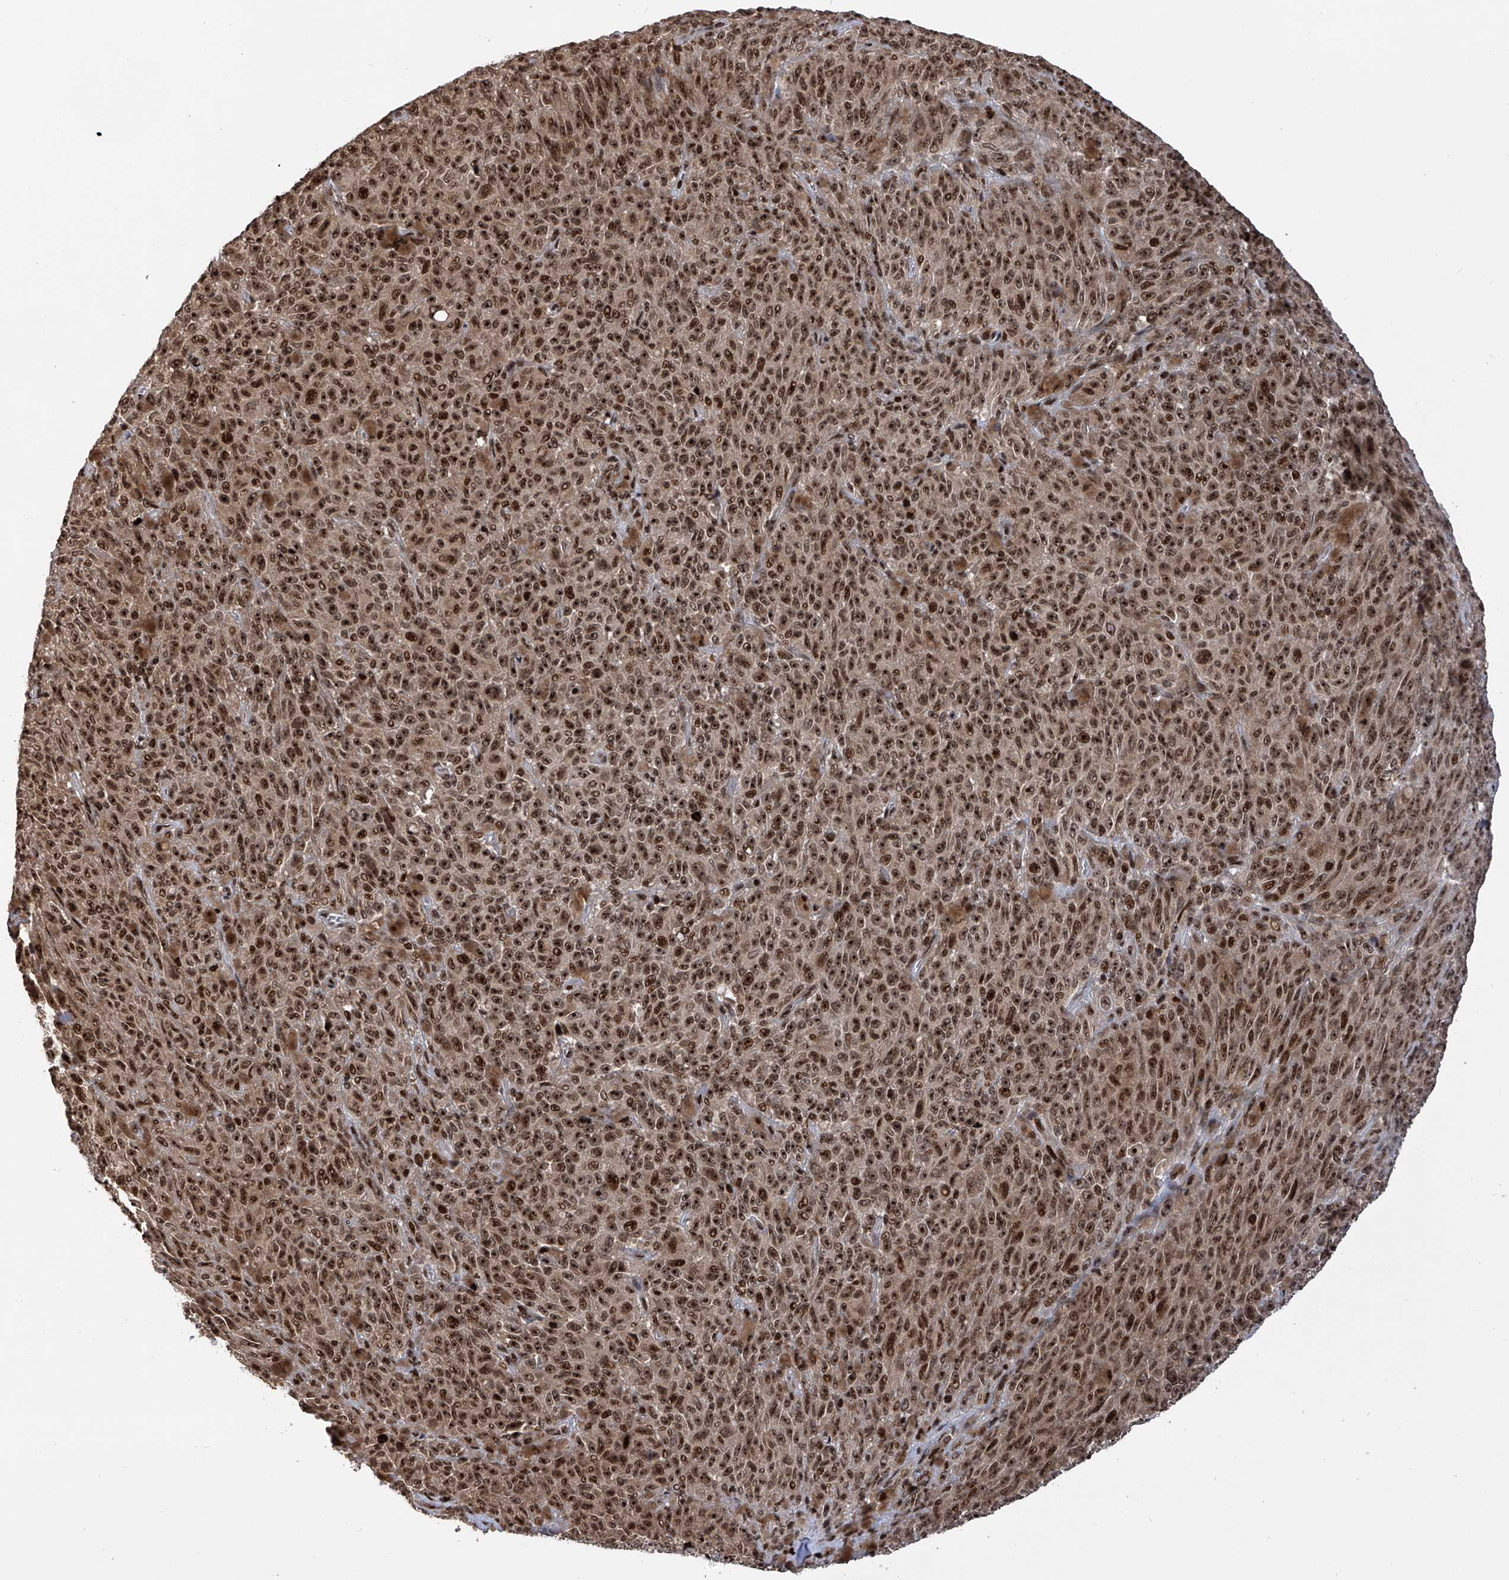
{"staining": {"intensity": "strong", "quantity": ">75%", "location": "nuclear"}, "tissue": "melanoma", "cell_type": "Tumor cells", "image_type": "cancer", "snomed": [{"axis": "morphology", "description": "Malignant melanoma, NOS"}, {"axis": "topography", "description": "Skin"}], "caption": "The immunohistochemical stain shows strong nuclear positivity in tumor cells of malignant melanoma tissue. (DAB (3,3'-diaminobenzidine) = brown stain, brightfield microscopy at high magnification).", "gene": "PAK1IP1", "patient": {"sex": "female", "age": 82}}